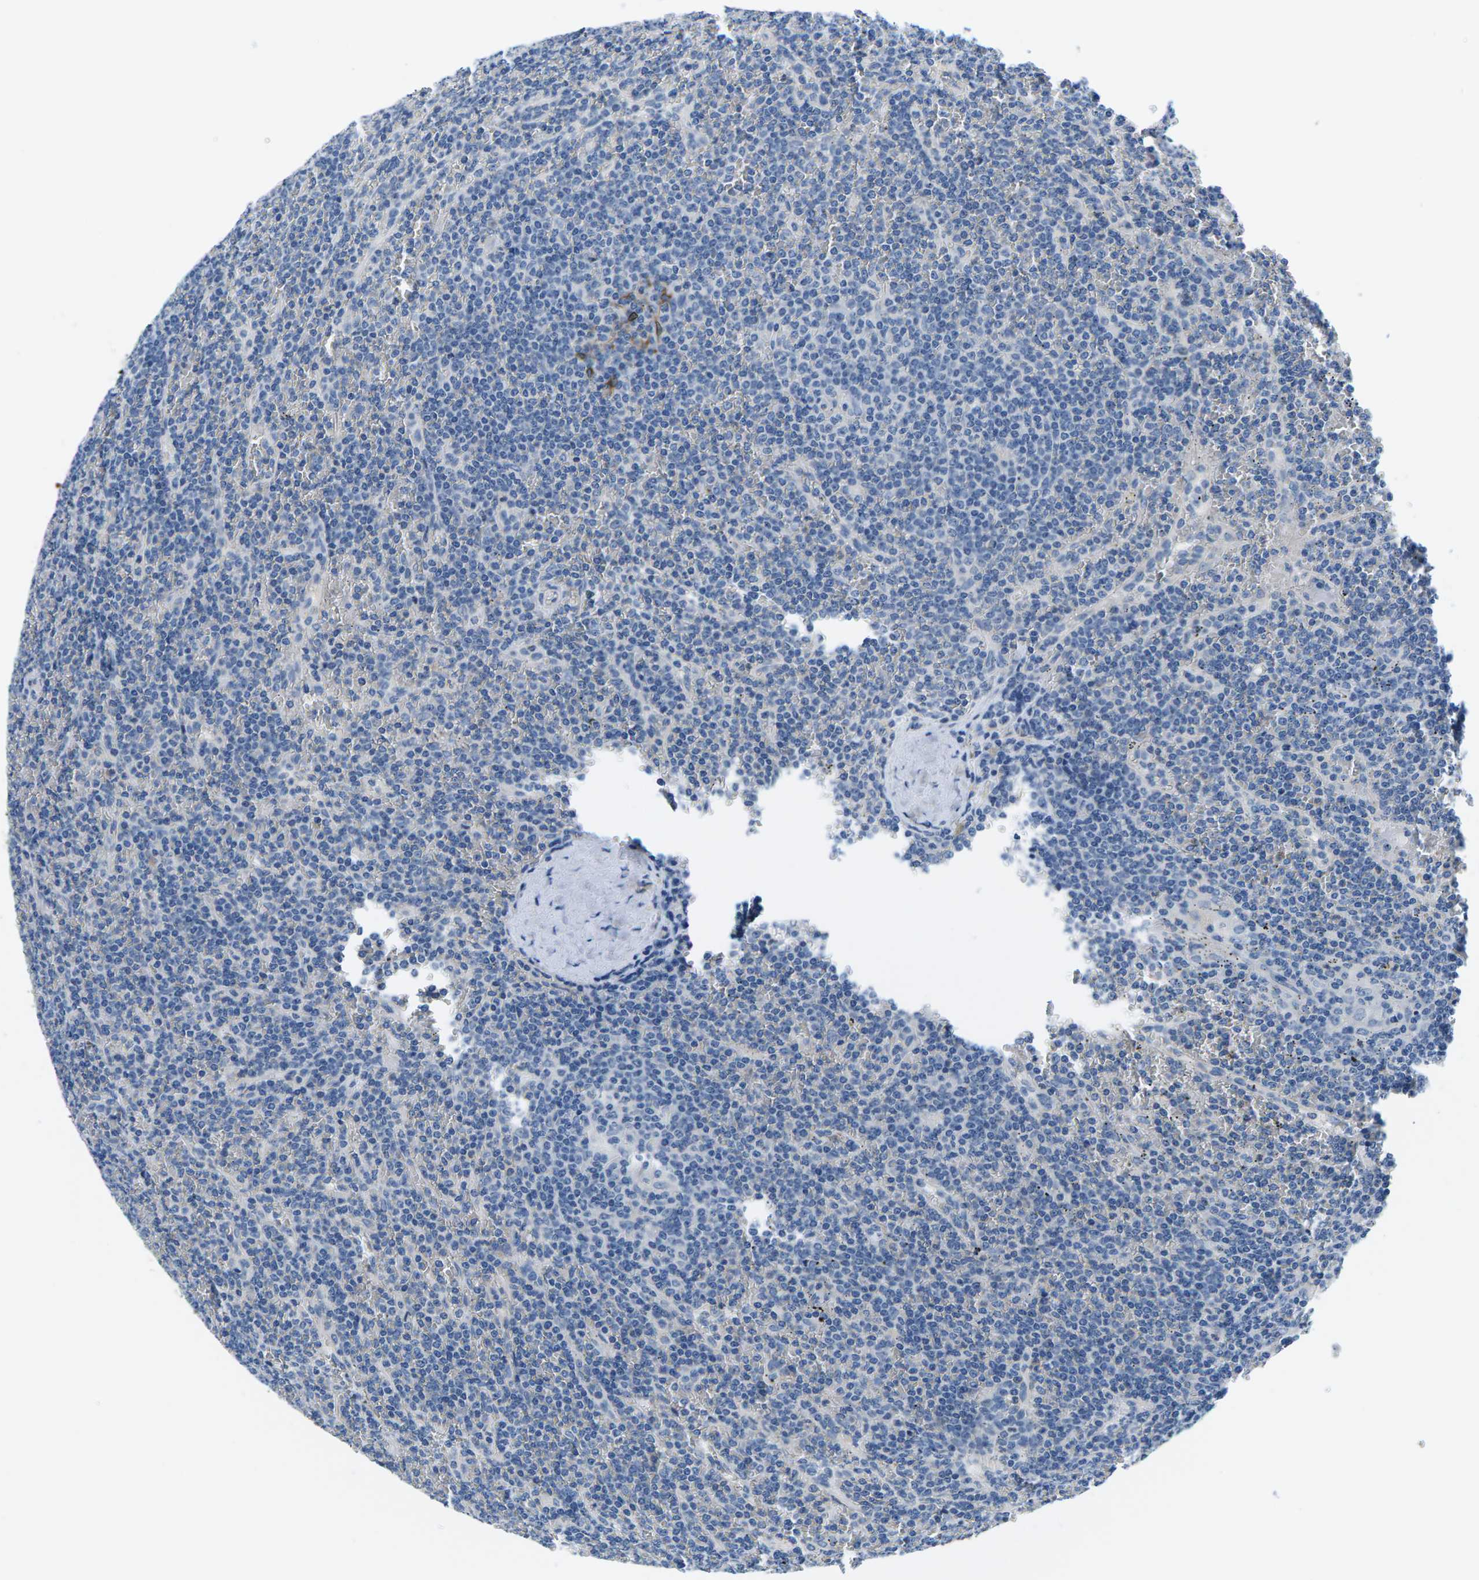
{"staining": {"intensity": "negative", "quantity": "none", "location": "none"}, "tissue": "lymphoma", "cell_type": "Tumor cells", "image_type": "cancer", "snomed": [{"axis": "morphology", "description": "Malignant lymphoma, non-Hodgkin's type, Low grade"}, {"axis": "topography", "description": "Spleen"}], "caption": "IHC photomicrograph of neoplastic tissue: human lymphoma stained with DAB (3,3'-diaminobenzidine) displays no significant protein positivity in tumor cells.", "gene": "TSPAN2", "patient": {"sex": "female", "age": 19}}